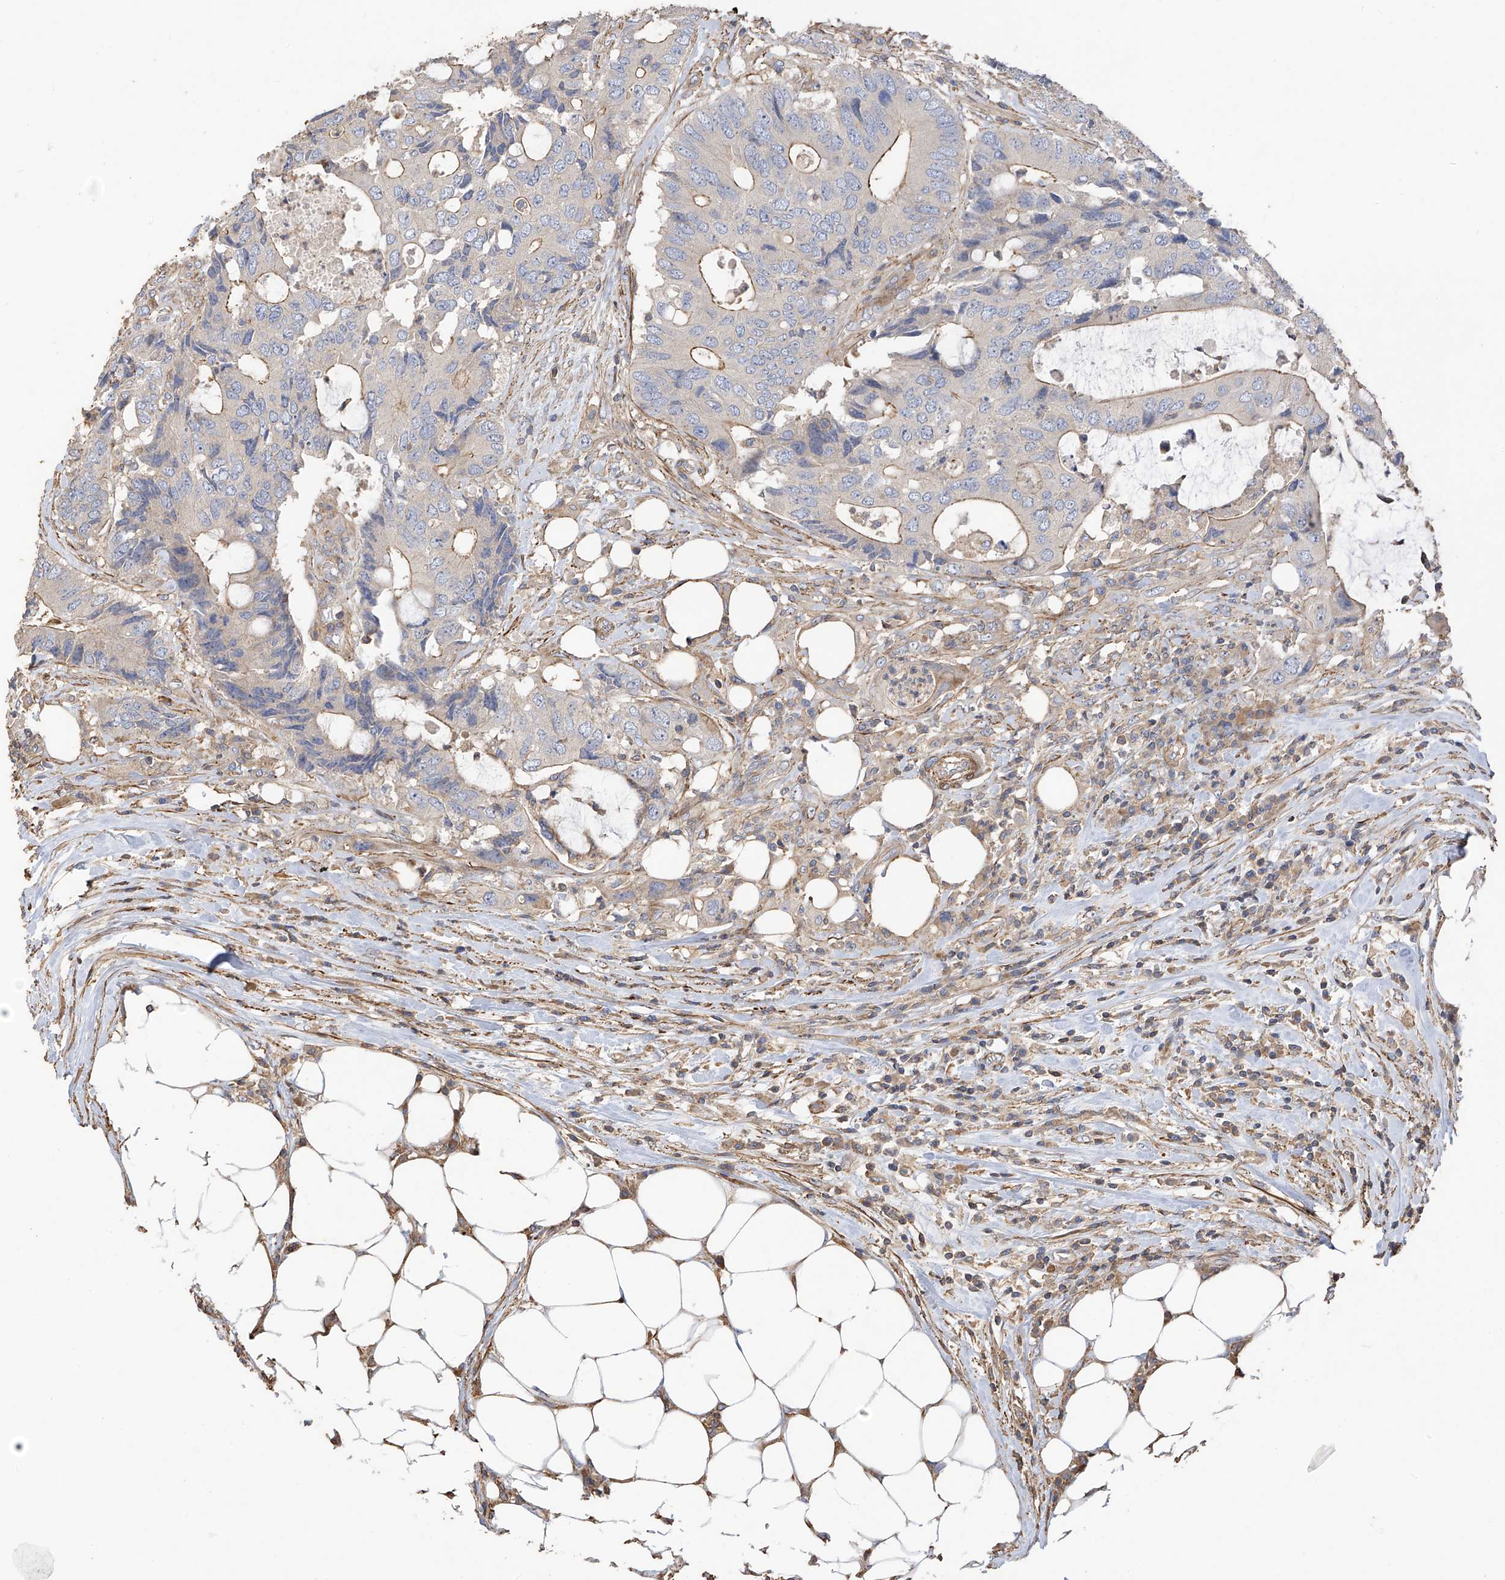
{"staining": {"intensity": "moderate", "quantity": "<25%", "location": "cytoplasmic/membranous"}, "tissue": "colorectal cancer", "cell_type": "Tumor cells", "image_type": "cancer", "snomed": [{"axis": "morphology", "description": "Adenocarcinoma, NOS"}, {"axis": "topography", "description": "Colon"}], "caption": "Immunohistochemical staining of colorectal cancer (adenocarcinoma) reveals low levels of moderate cytoplasmic/membranous positivity in about <25% of tumor cells.", "gene": "SLC43A3", "patient": {"sex": "male", "age": 71}}